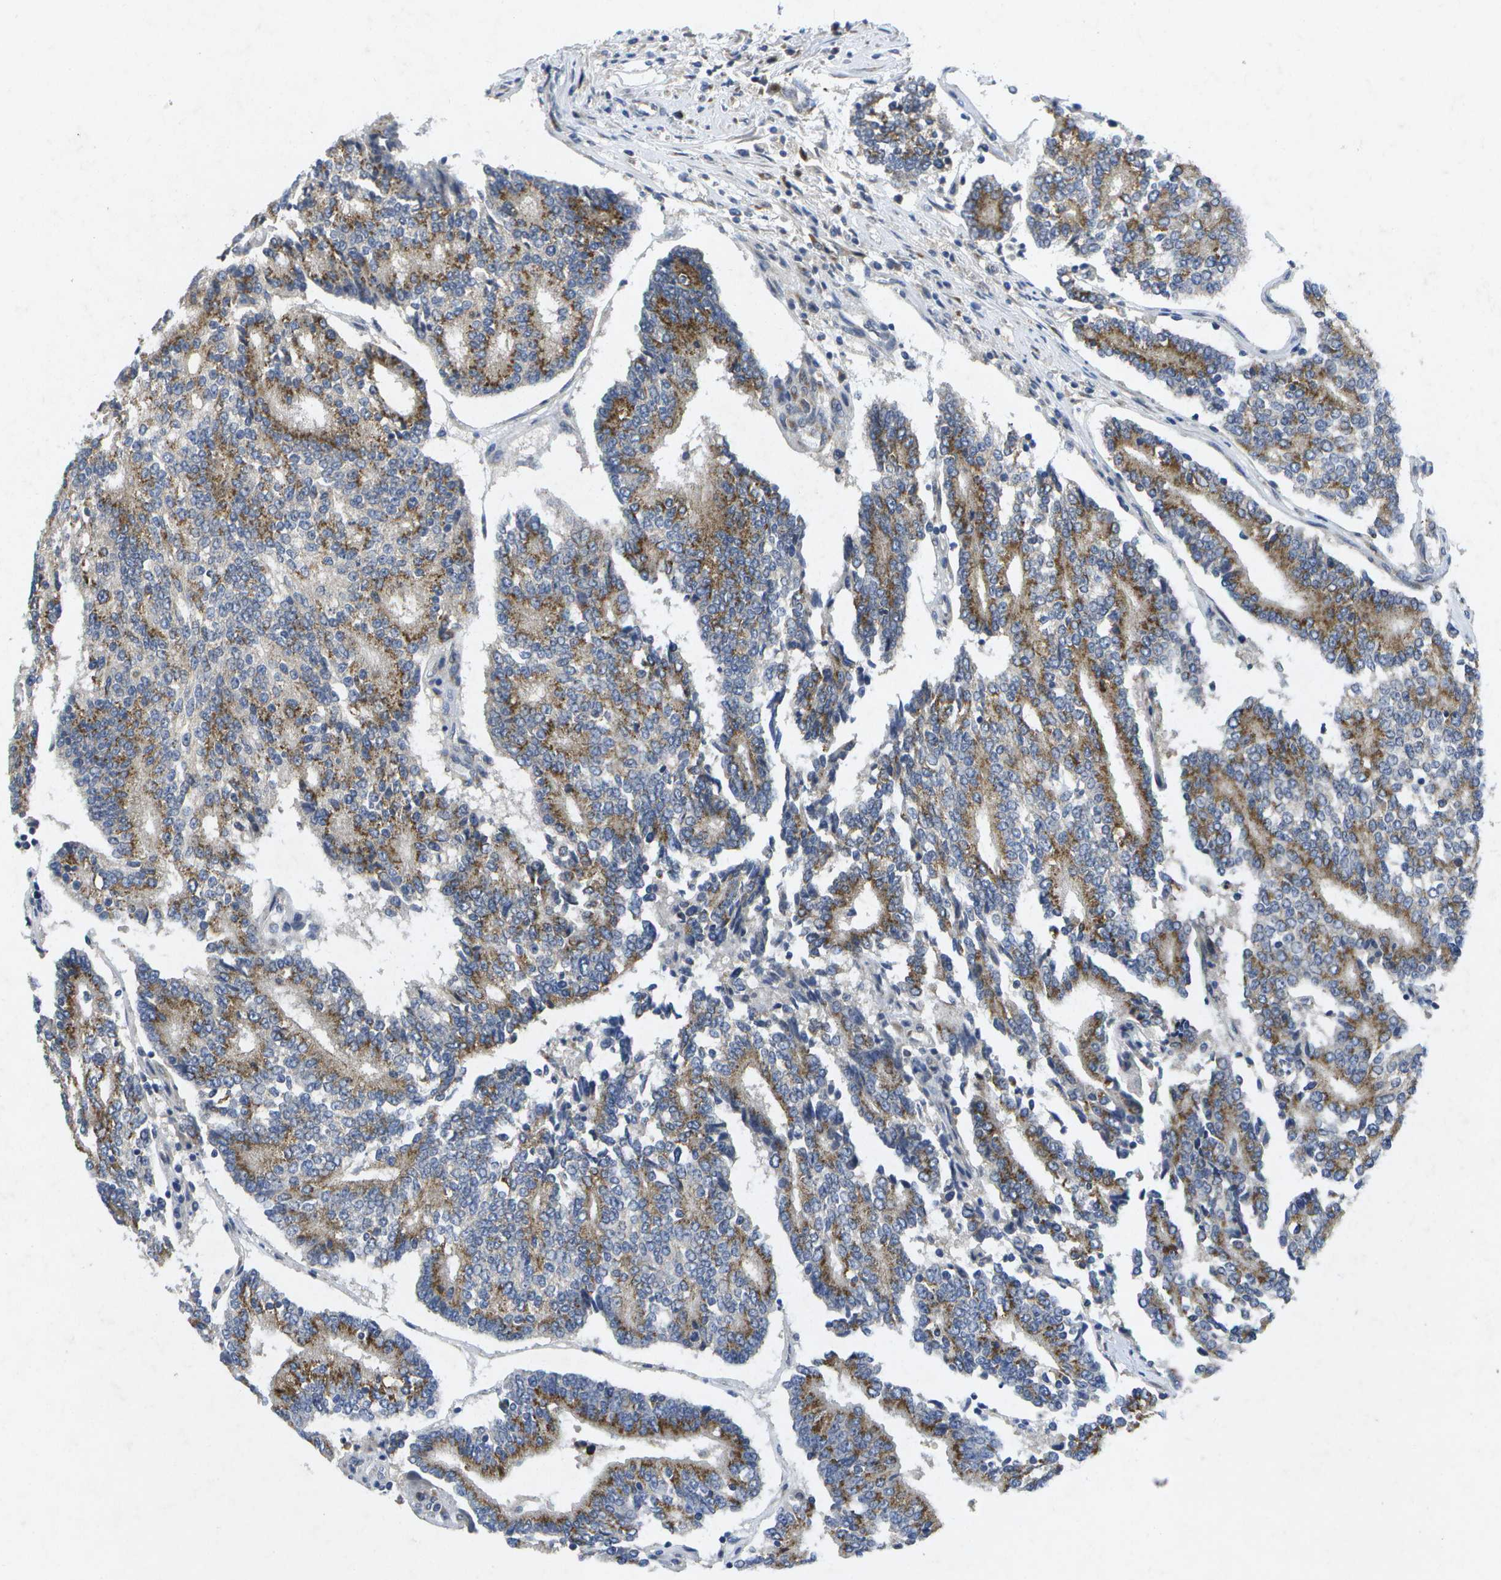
{"staining": {"intensity": "moderate", "quantity": ">75%", "location": "cytoplasmic/membranous"}, "tissue": "prostate cancer", "cell_type": "Tumor cells", "image_type": "cancer", "snomed": [{"axis": "morphology", "description": "Normal tissue, NOS"}, {"axis": "morphology", "description": "Adenocarcinoma, High grade"}, {"axis": "topography", "description": "Prostate"}, {"axis": "topography", "description": "Seminal veicle"}], "caption": "This is a micrograph of immunohistochemistry (IHC) staining of prostate adenocarcinoma (high-grade), which shows moderate expression in the cytoplasmic/membranous of tumor cells.", "gene": "KDELR1", "patient": {"sex": "male", "age": 55}}